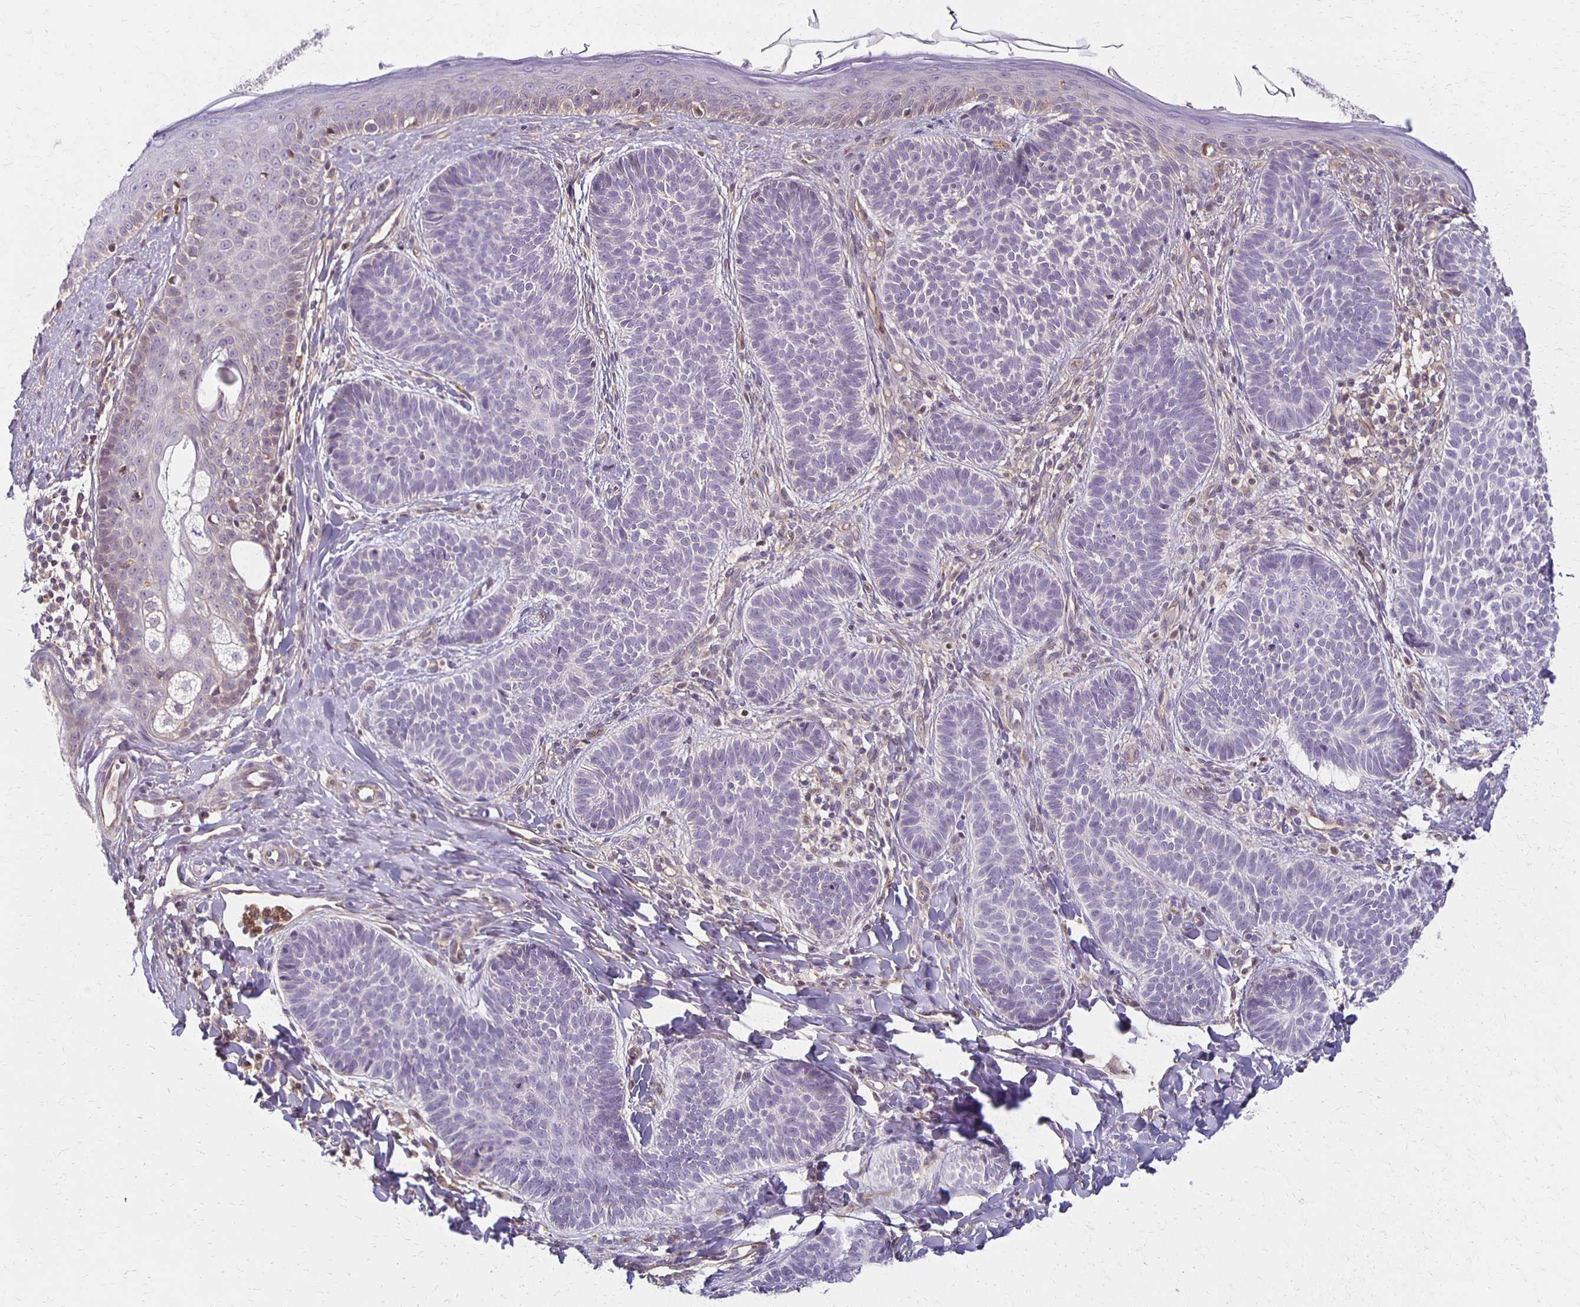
{"staining": {"intensity": "negative", "quantity": "none", "location": "none"}, "tissue": "skin cancer", "cell_type": "Tumor cells", "image_type": "cancer", "snomed": [{"axis": "morphology", "description": "Basal cell carcinoma"}, {"axis": "topography", "description": "Skin"}], "caption": "A high-resolution micrograph shows immunohistochemistry (IHC) staining of skin cancer (basal cell carcinoma), which demonstrates no significant staining in tumor cells.", "gene": "GPX4", "patient": {"sex": "male", "age": 54}}